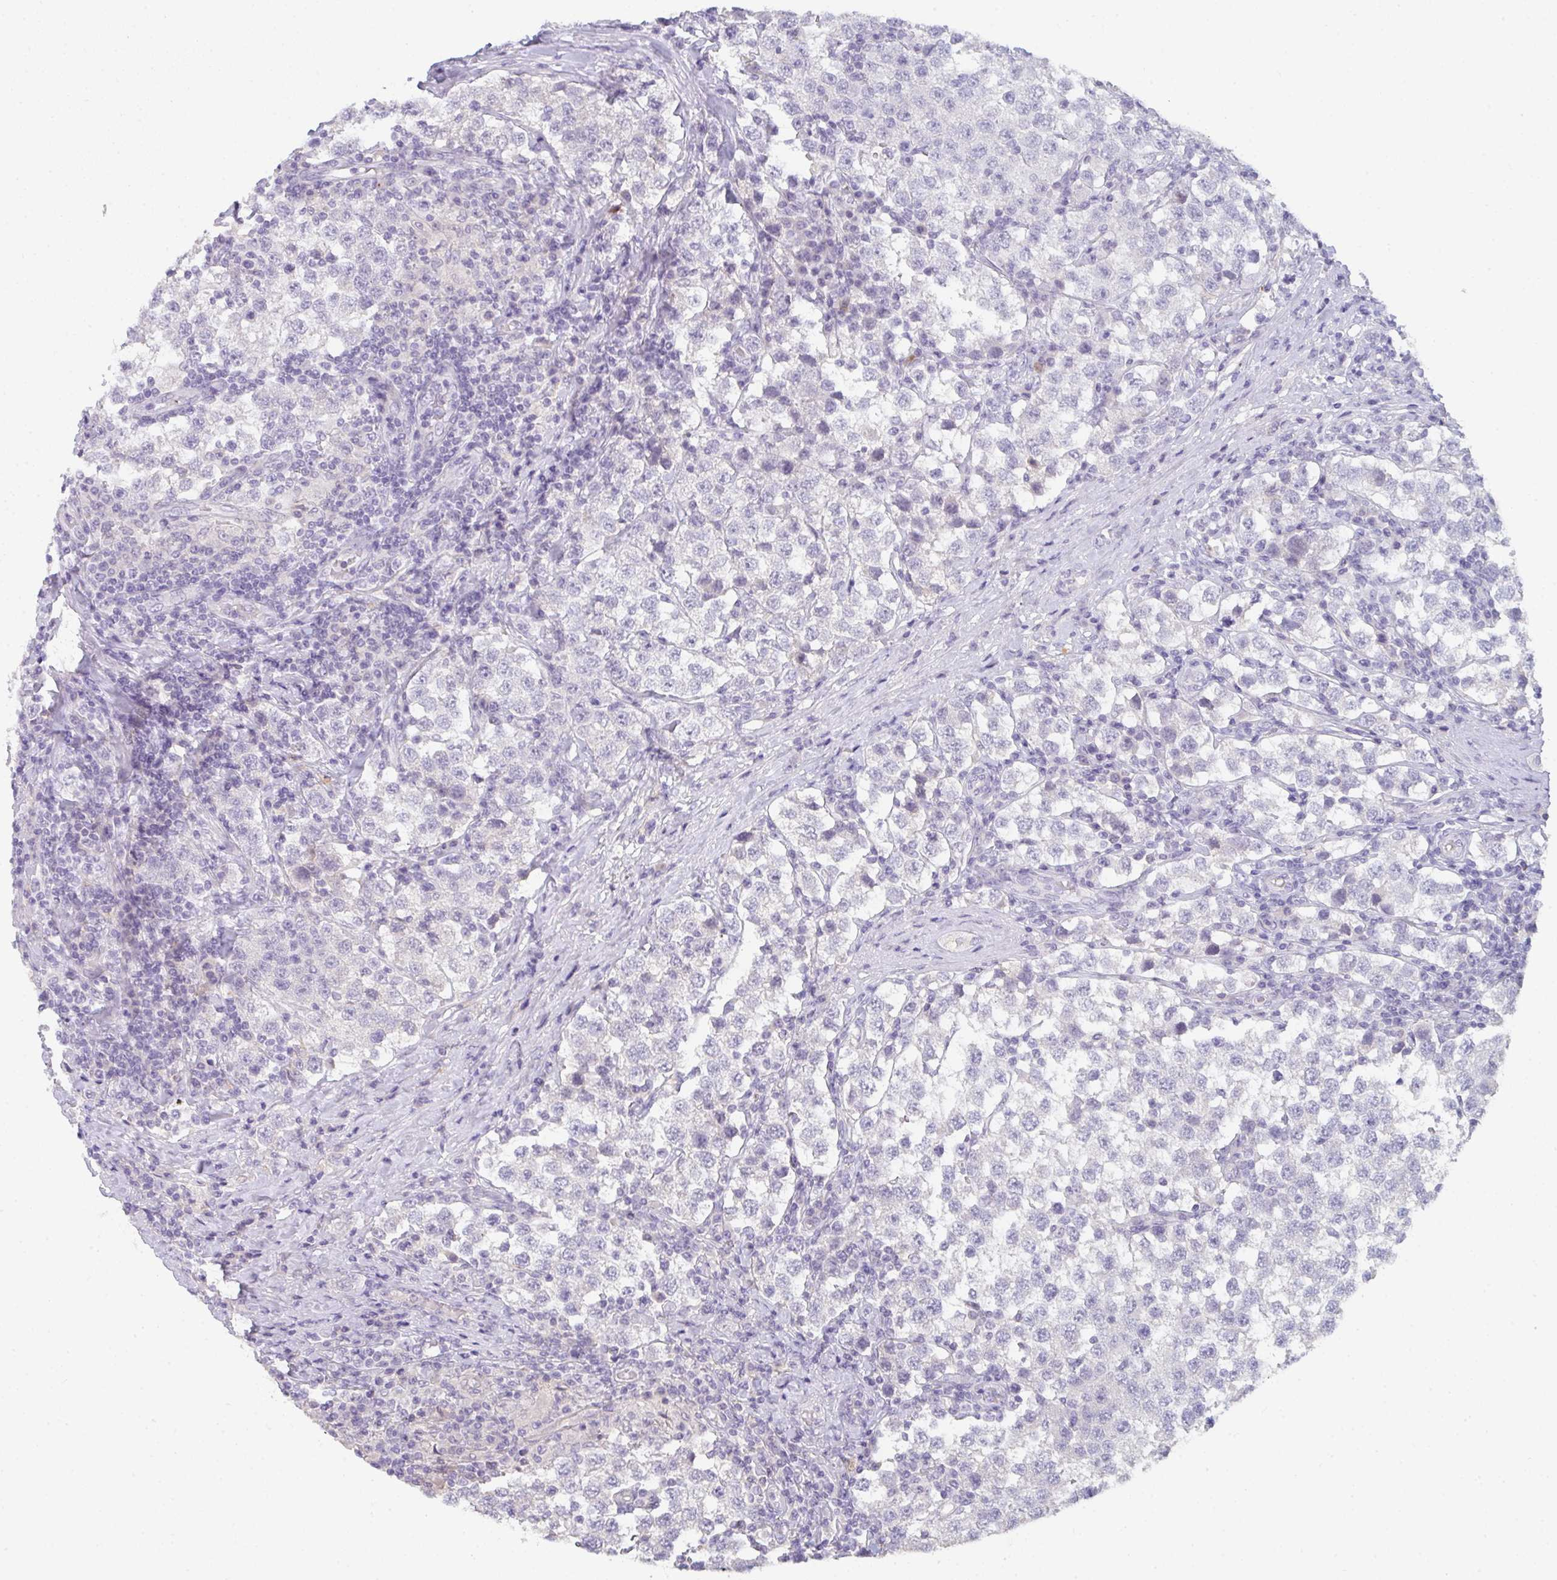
{"staining": {"intensity": "negative", "quantity": "none", "location": "none"}, "tissue": "testis cancer", "cell_type": "Tumor cells", "image_type": "cancer", "snomed": [{"axis": "morphology", "description": "Seminoma, NOS"}, {"axis": "topography", "description": "Testis"}], "caption": "Tumor cells are negative for protein expression in human testis seminoma.", "gene": "C1QTNF8", "patient": {"sex": "male", "age": 34}}